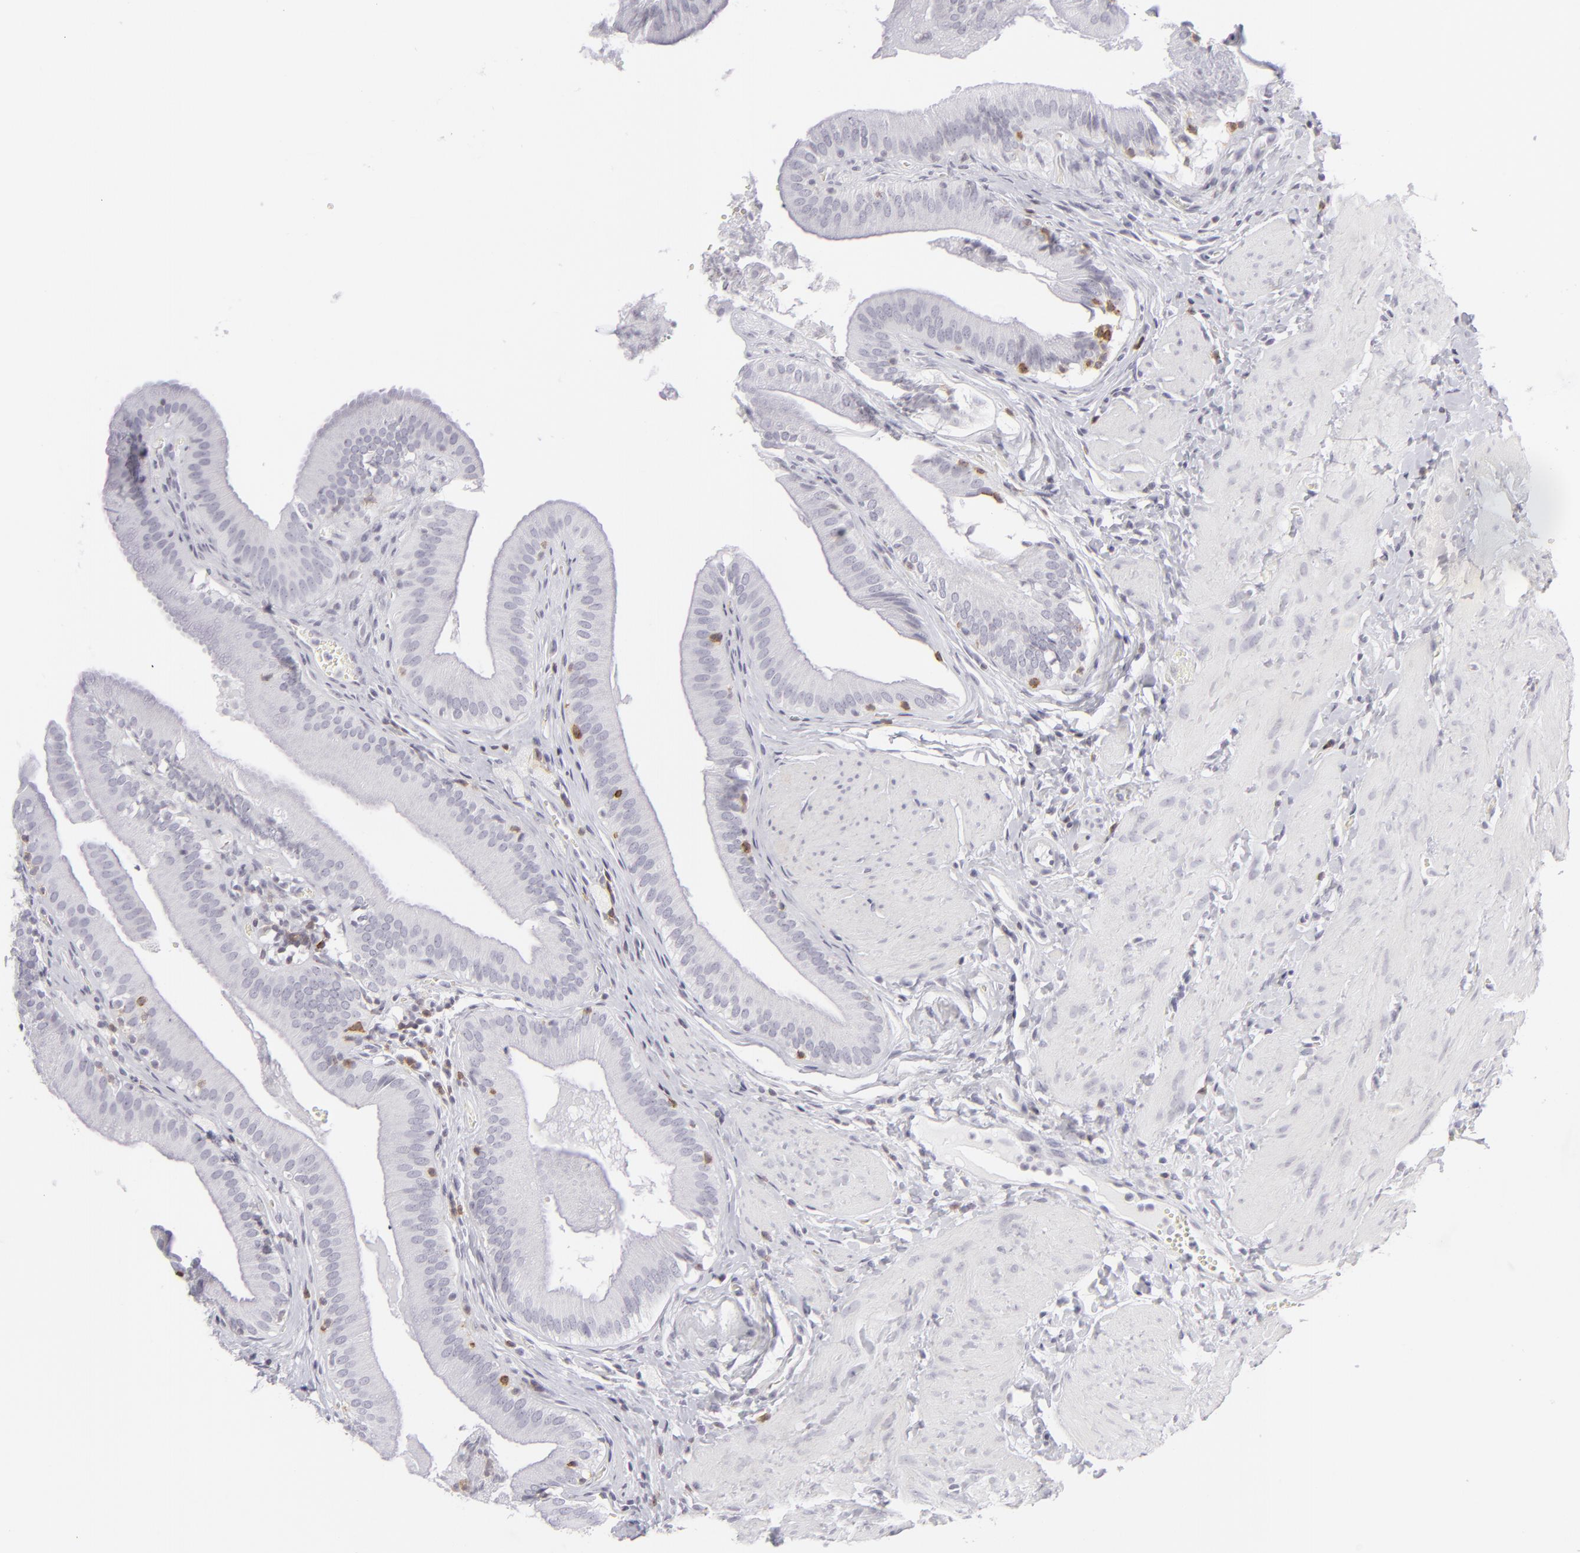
{"staining": {"intensity": "negative", "quantity": "none", "location": "none"}, "tissue": "gallbladder", "cell_type": "Glandular cells", "image_type": "normal", "snomed": [{"axis": "morphology", "description": "Normal tissue, NOS"}, {"axis": "topography", "description": "Gallbladder"}], "caption": "This image is of benign gallbladder stained with IHC to label a protein in brown with the nuclei are counter-stained blue. There is no positivity in glandular cells.", "gene": "CD7", "patient": {"sex": "female", "age": 24}}